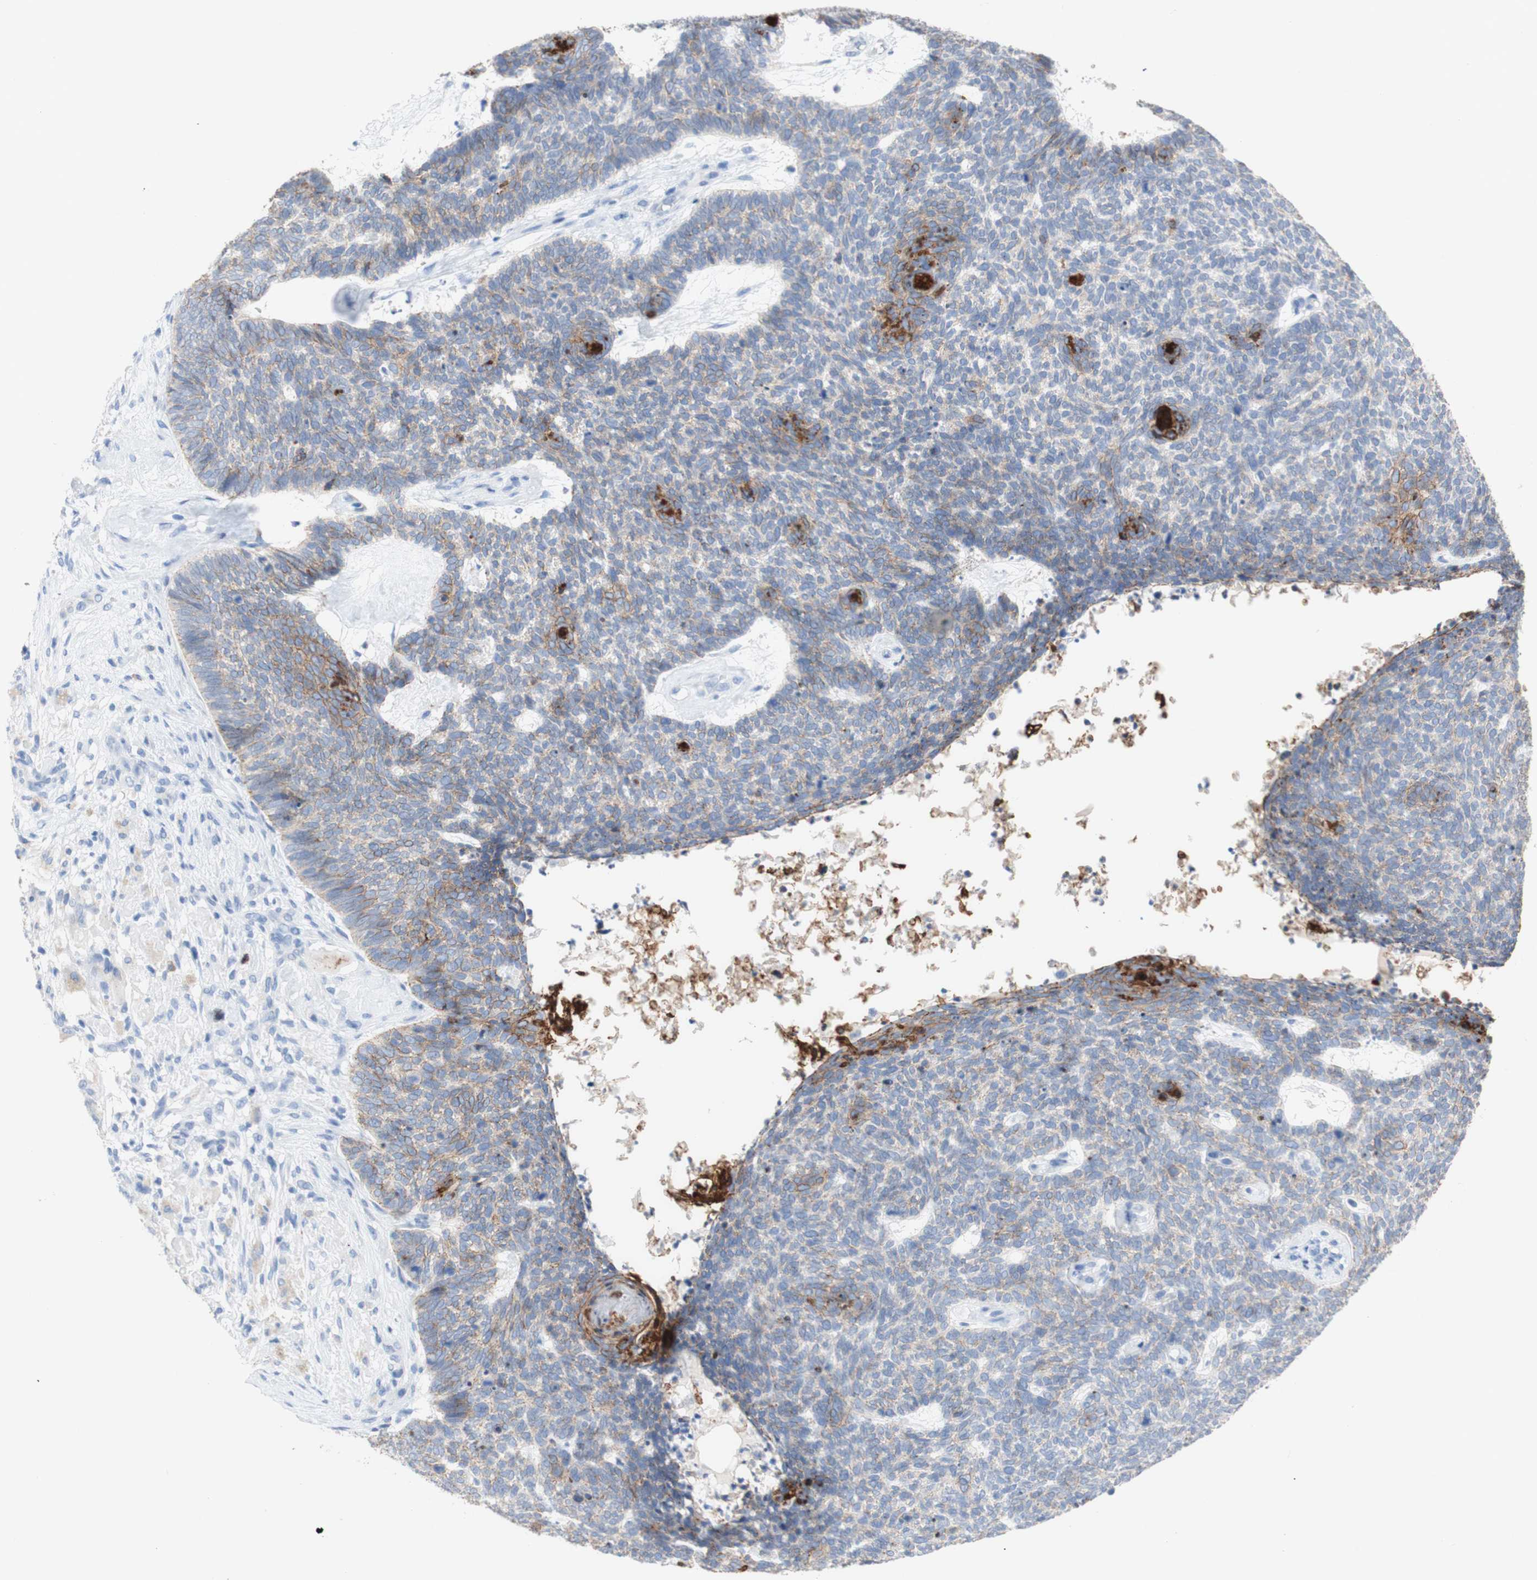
{"staining": {"intensity": "moderate", "quantity": "25%-75%", "location": "cytoplasmic/membranous"}, "tissue": "skin cancer", "cell_type": "Tumor cells", "image_type": "cancer", "snomed": [{"axis": "morphology", "description": "Basal cell carcinoma"}, {"axis": "topography", "description": "Skin"}], "caption": "Human skin cancer stained with a protein marker exhibits moderate staining in tumor cells.", "gene": "DSC2", "patient": {"sex": "female", "age": 84}}